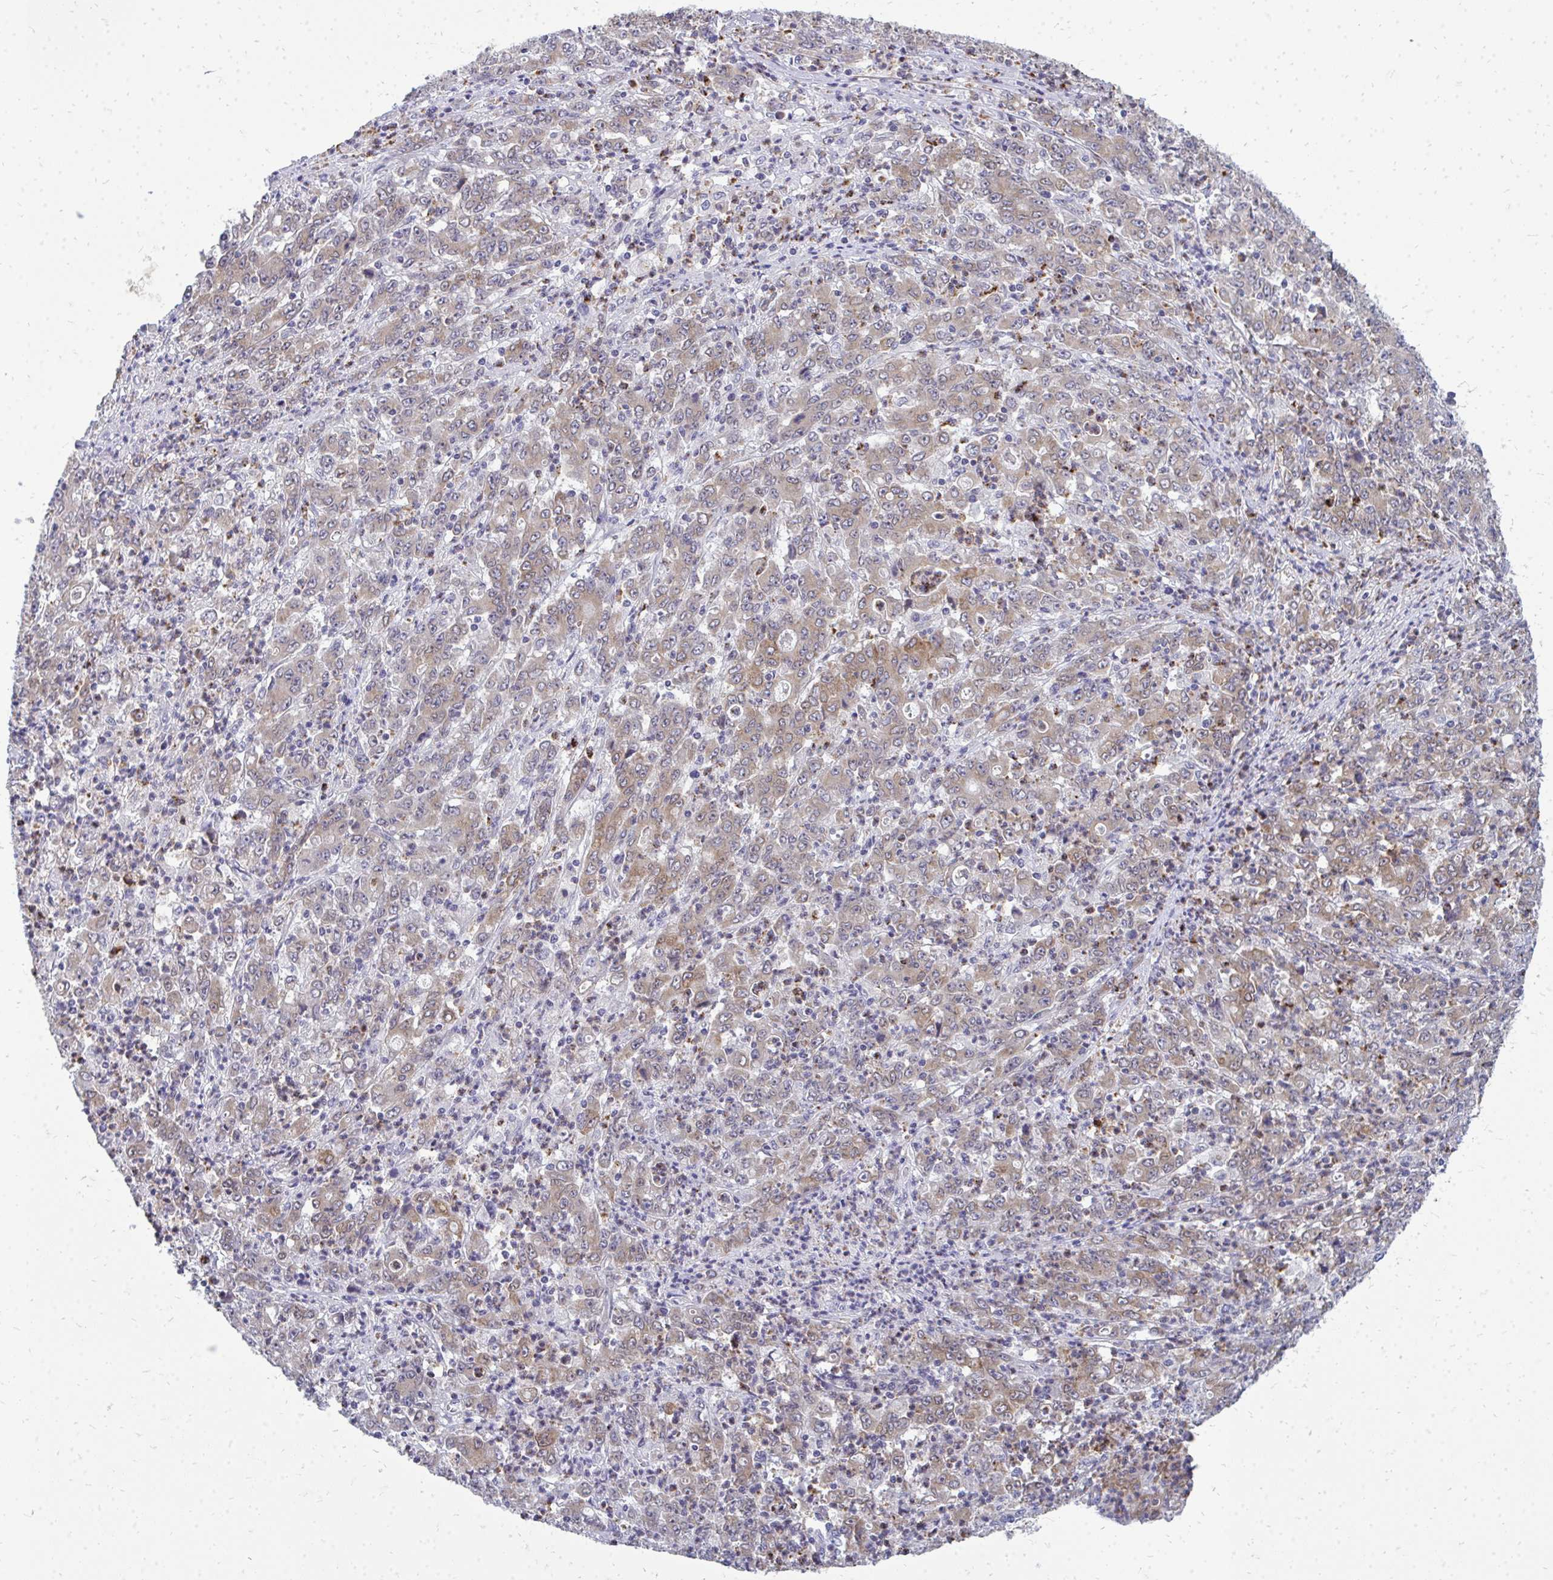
{"staining": {"intensity": "weak", "quantity": ">75%", "location": "cytoplasmic/membranous"}, "tissue": "stomach cancer", "cell_type": "Tumor cells", "image_type": "cancer", "snomed": [{"axis": "morphology", "description": "Adenocarcinoma, NOS"}, {"axis": "topography", "description": "Stomach, lower"}], "caption": "DAB (3,3'-diaminobenzidine) immunohistochemical staining of human stomach cancer (adenocarcinoma) reveals weak cytoplasmic/membranous protein staining in approximately >75% of tumor cells. Nuclei are stained in blue.", "gene": "ACSL5", "patient": {"sex": "female", "age": 71}}